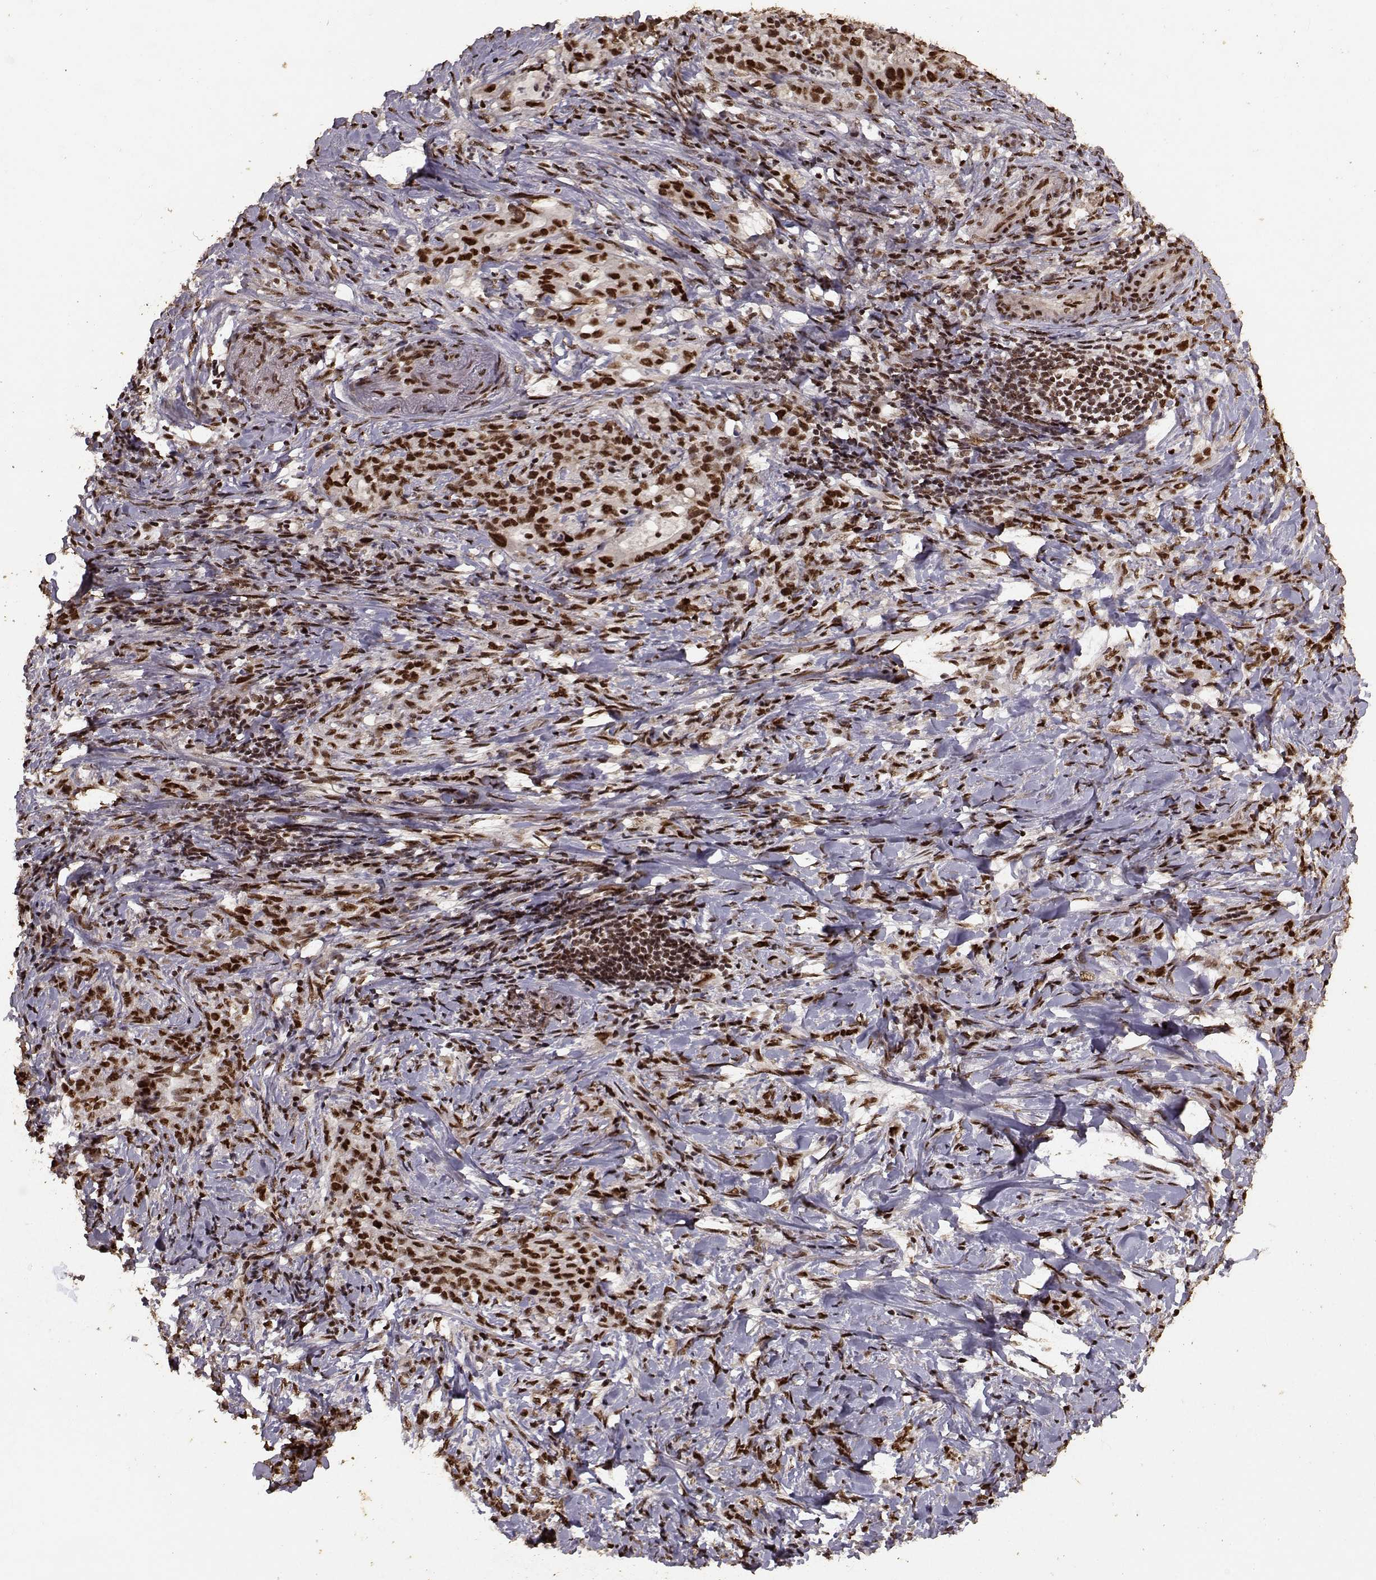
{"staining": {"intensity": "strong", "quantity": ">75%", "location": "nuclear"}, "tissue": "stomach cancer", "cell_type": "Tumor cells", "image_type": "cancer", "snomed": [{"axis": "morphology", "description": "Adenocarcinoma, NOS"}, {"axis": "topography", "description": "Stomach, lower"}], "caption": "High-magnification brightfield microscopy of stomach cancer stained with DAB (brown) and counterstained with hematoxylin (blue). tumor cells exhibit strong nuclear staining is present in about>75% of cells.", "gene": "SF1", "patient": {"sex": "male", "age": 88}}